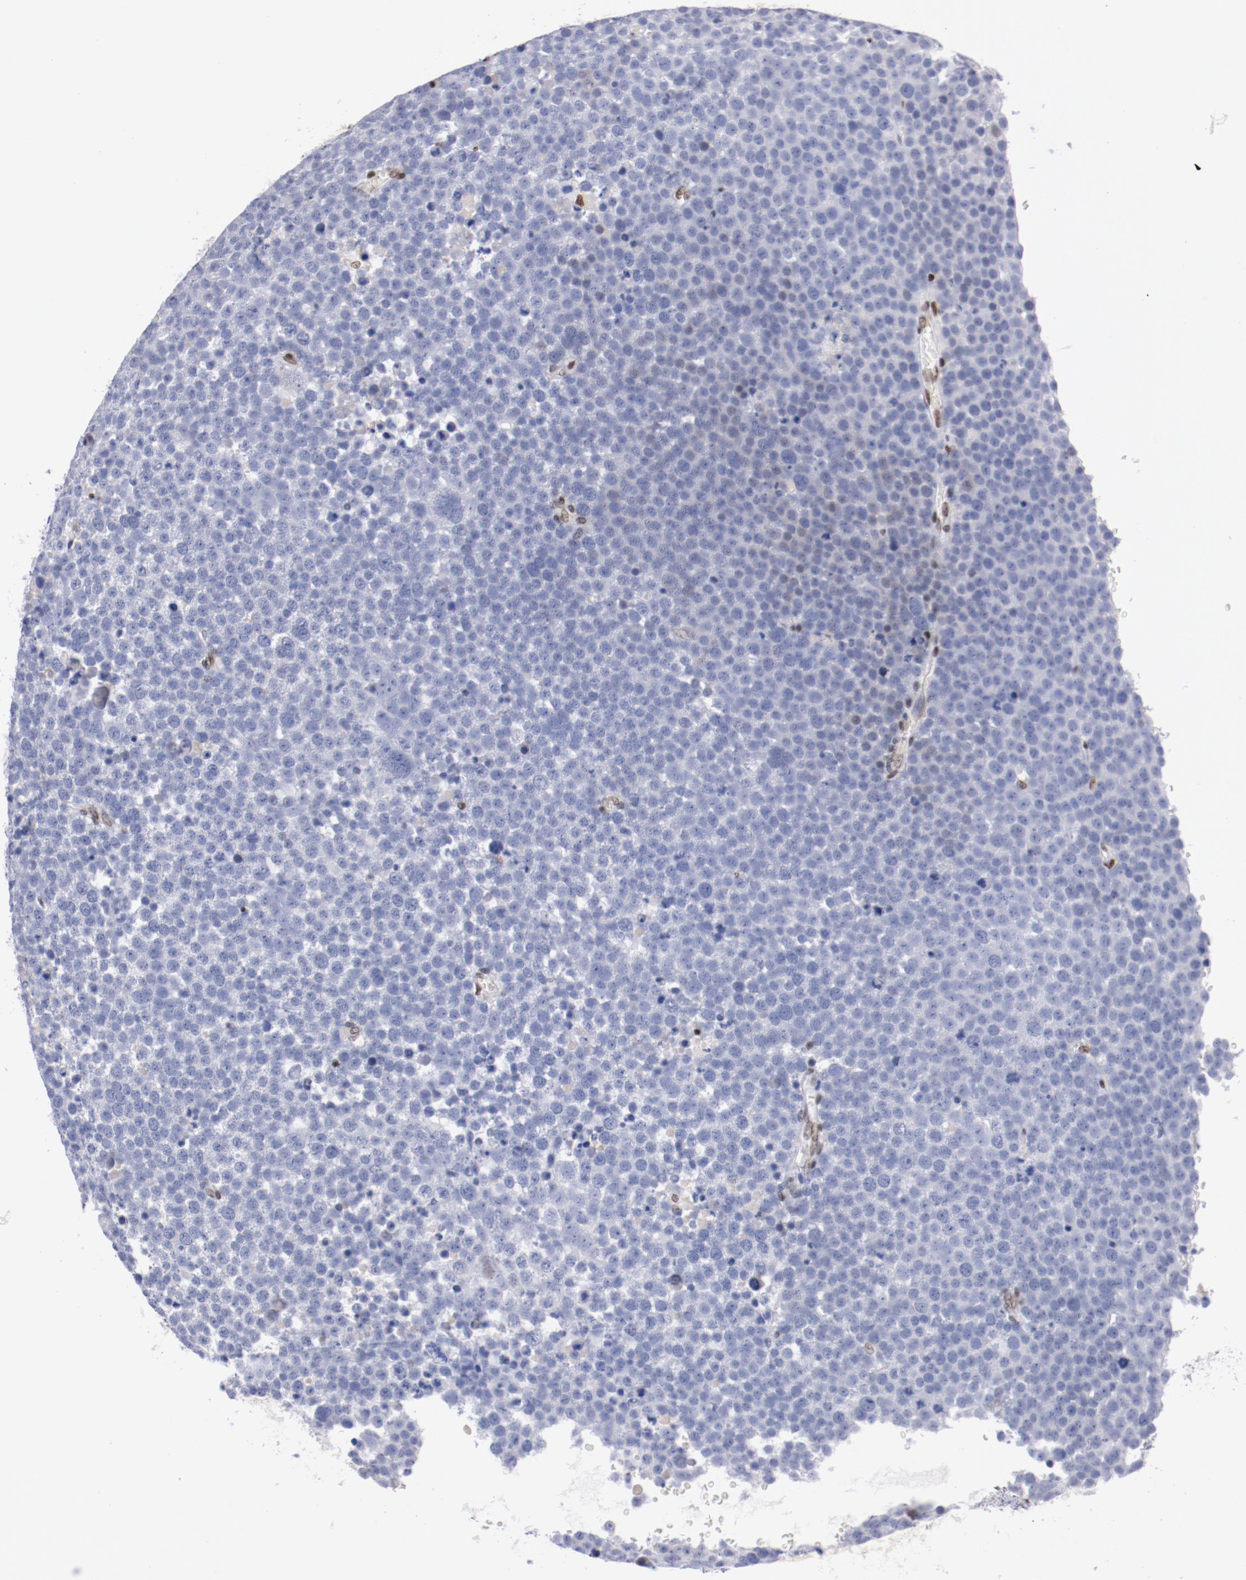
{"staining": {"intensity": "negative", "quantity": "none", "location": "none"}, "tissue": "testis cancer", "cell_type": "Tumor cells", "image_type": "cancer", "snomed": [{"axis": "morphology", "description": "Seminoma, NOS"}, {"axis": "topography", "description": "Testis"}], "caption": "Seminoma (testis) was stained to show a protein in brown. There is no significant positivity in tumor cells.", "gene": "IFI16", "patient": {"sex": "male", "age": 71}}